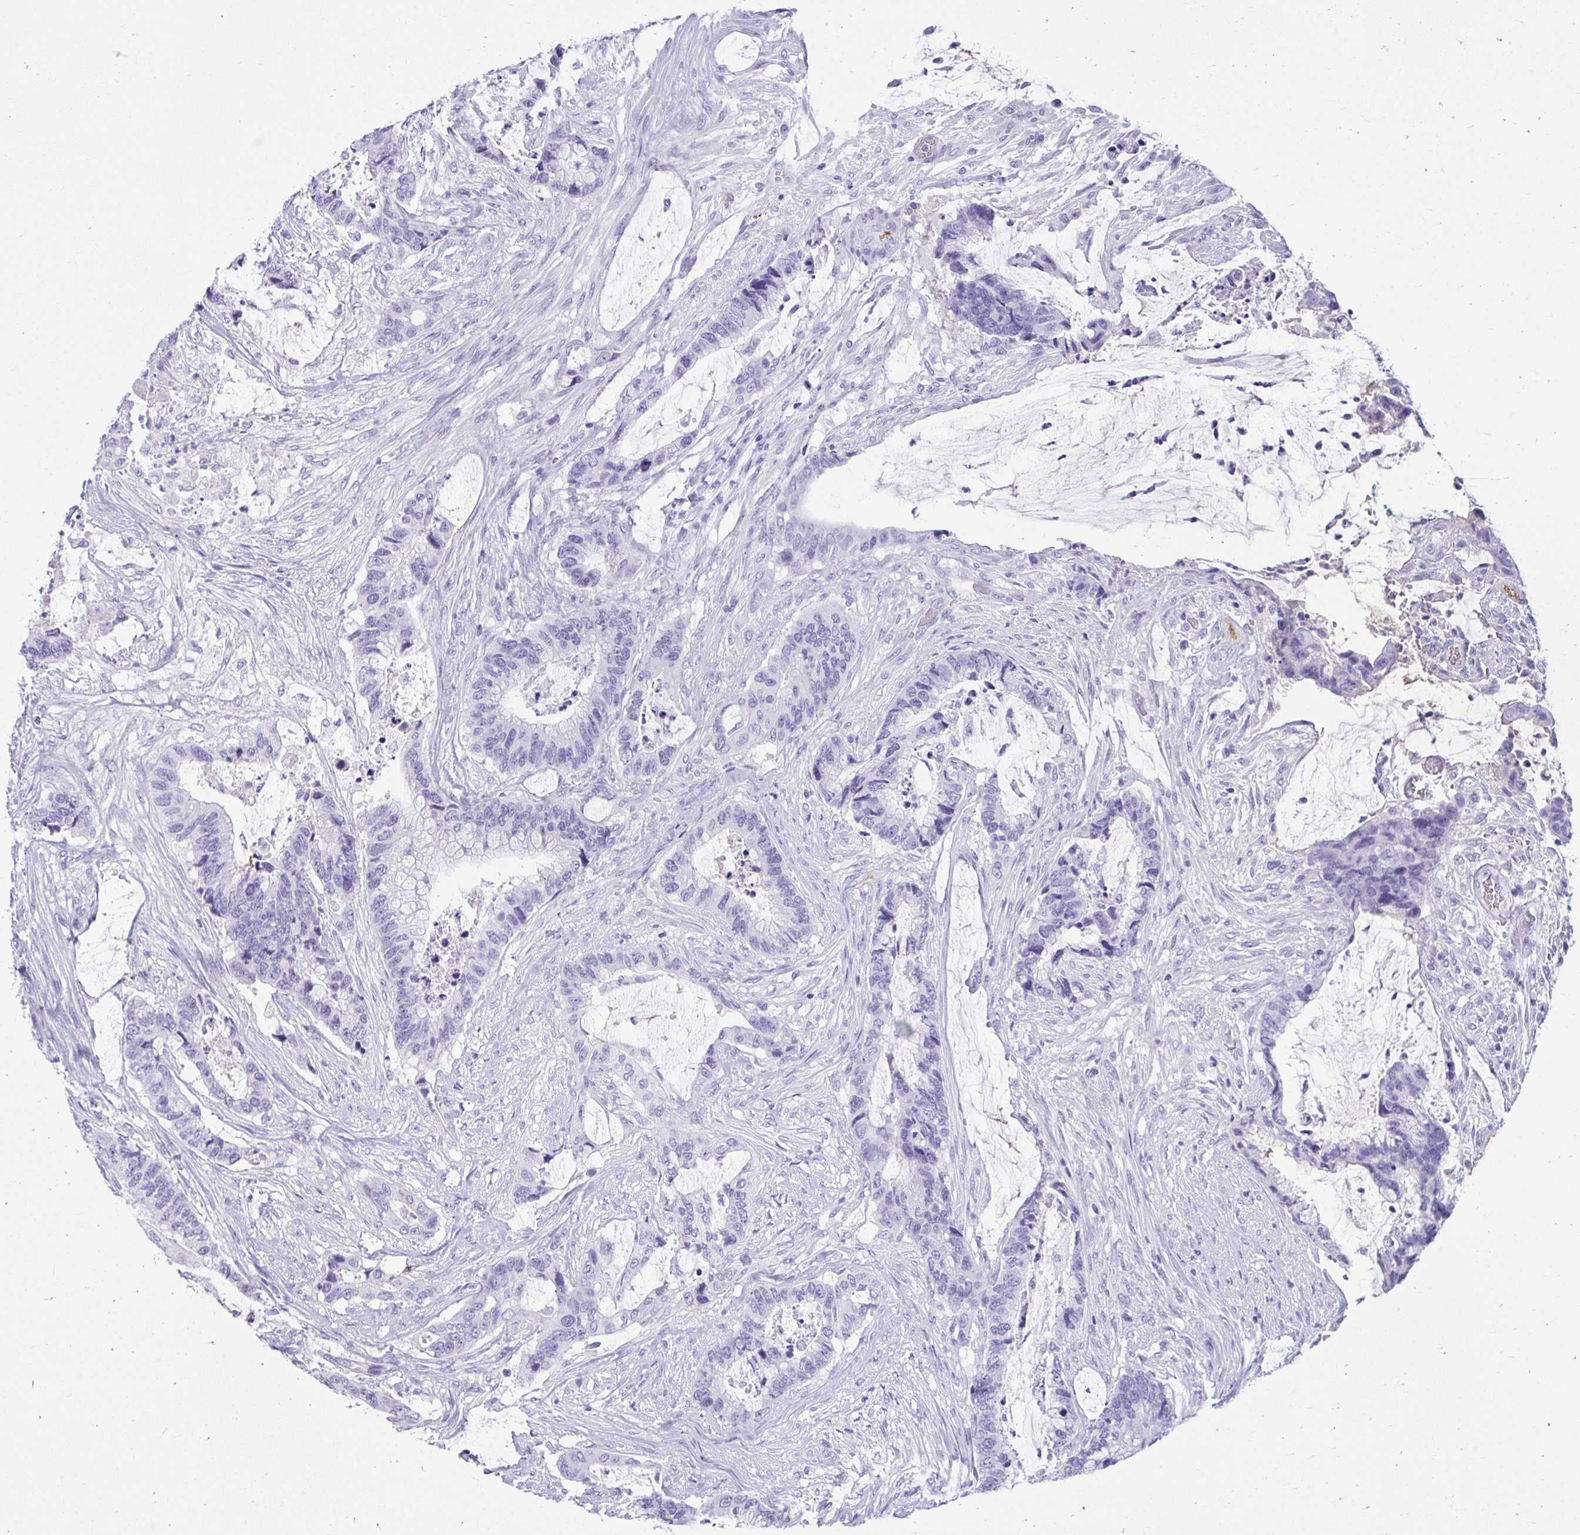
{"staining": {"intensity": "negative", "quantity": "none", "location": "none"}, "tissue": "colorectal cancer", "cell_type": "Tumor cells", "image_type": "cancer", "snomed": [{"axis": "morphology", "description": "Adenocarcinoma, NOS"}, {"axis": "topography", "description": "Rectum"}], "caption": "This is a photomicrograph of IHC staining of colorectal cancer (adenocarcinoma), which shows no staining in tumor cells.", "gene": "SMIM9", "patient": {"sex": "female", "age": 59}}